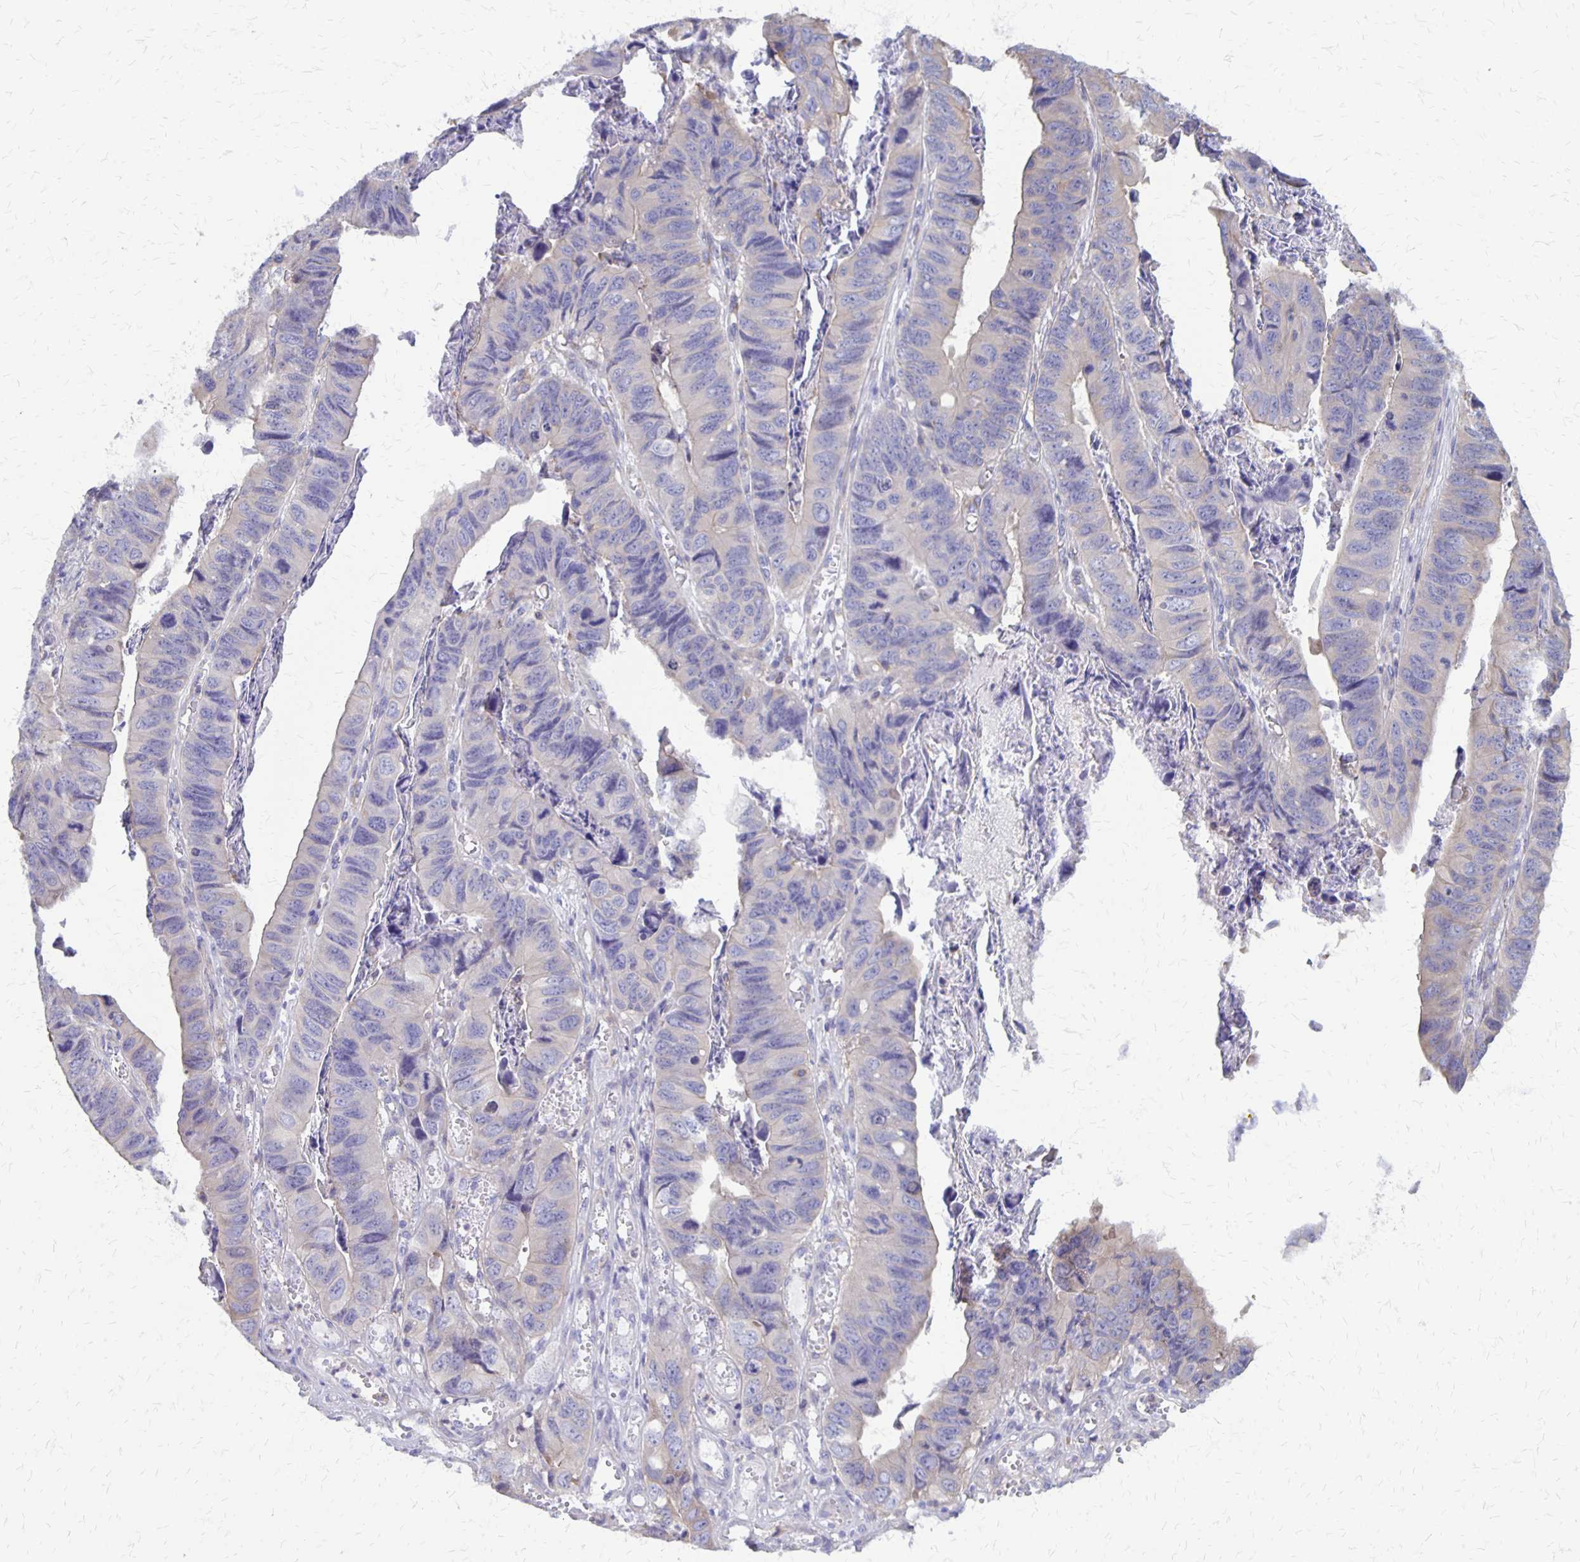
{"staining": {"intensity": "negative", "quantity": "none", "location": "none"}, "tissue": "stomach cancer", "cell_type": "Tumor cells", "image_type": "cancer", "snomed": [{"axis": "morphology", "description": "Adenocarcinoma, NOS"}, {"axis": "topography", "description": "Stomach, lower"}], "caption": "A photomicrograph of stomach adenocarcinoma stained for a protein demonstrates no brown staining in tumor cells.", "gene": "SEPTIN5", "patient": {"sex": "male", "age": 77}}